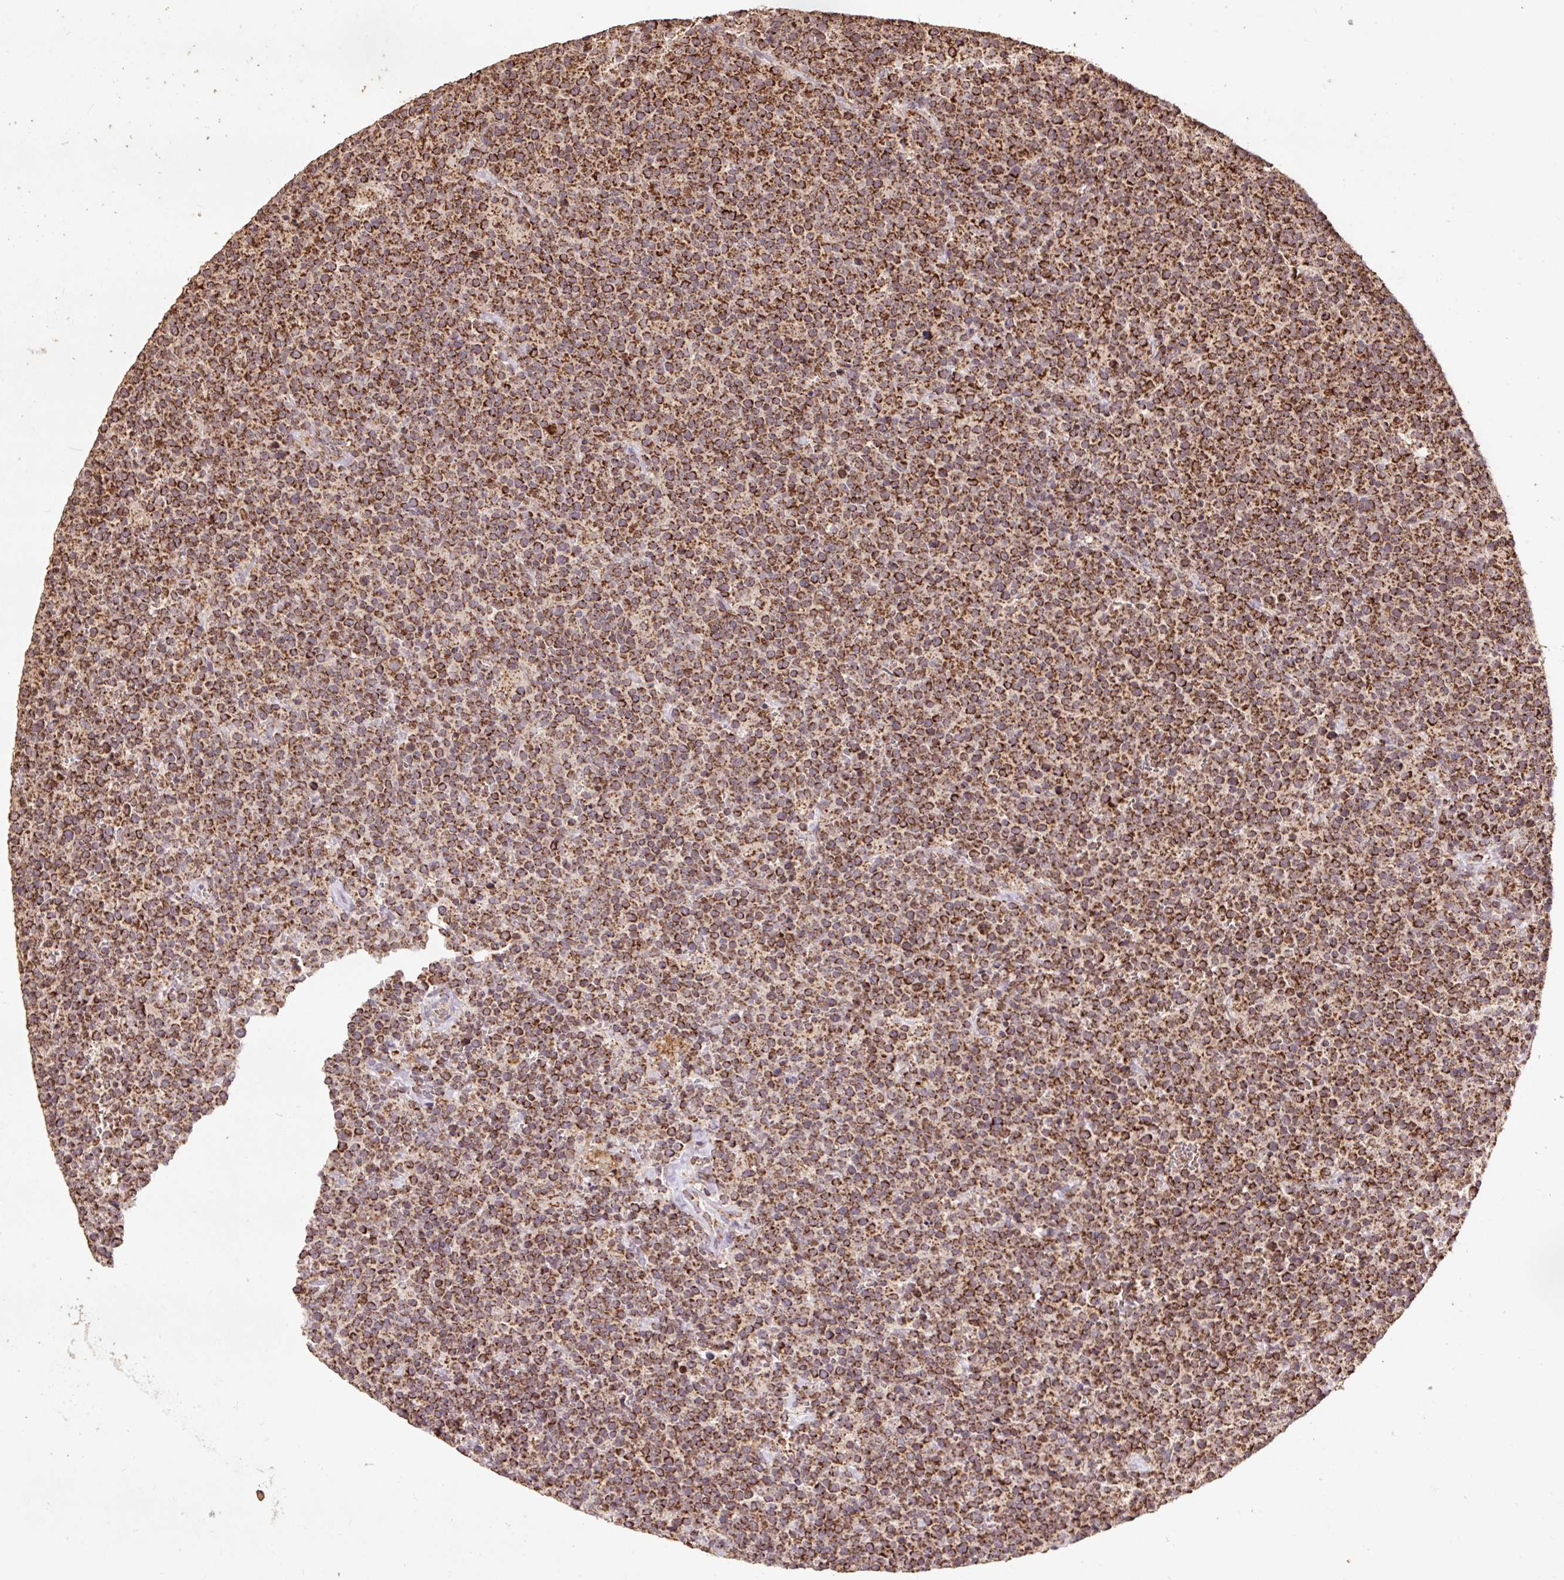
{"staining": {"intensity": "strong", "quantity": ">75%", "location": "cytoplasmic/membranous"}, "tissue": "lymphoma", "cell_type": "Tumor cells", "image_type": "cancer", "snomed": [{"axis": "morphology", "description": "Malignant lymphoma, non-Hodgkin's type, High grade"}, {"axis": "topography", "description": "Lymph node"}], "caption": "A micrograph of malignant lymphoma, non-Hodgkin's type (high-grade) stained for a protein shows strong cytoplasmic/membranous brown staining in tumor cells. The protein is shown in brown color, while the nuclei are stained blue.", "gene": "ATP5F1A", "patient": {"sex": "male", "age": 61}}